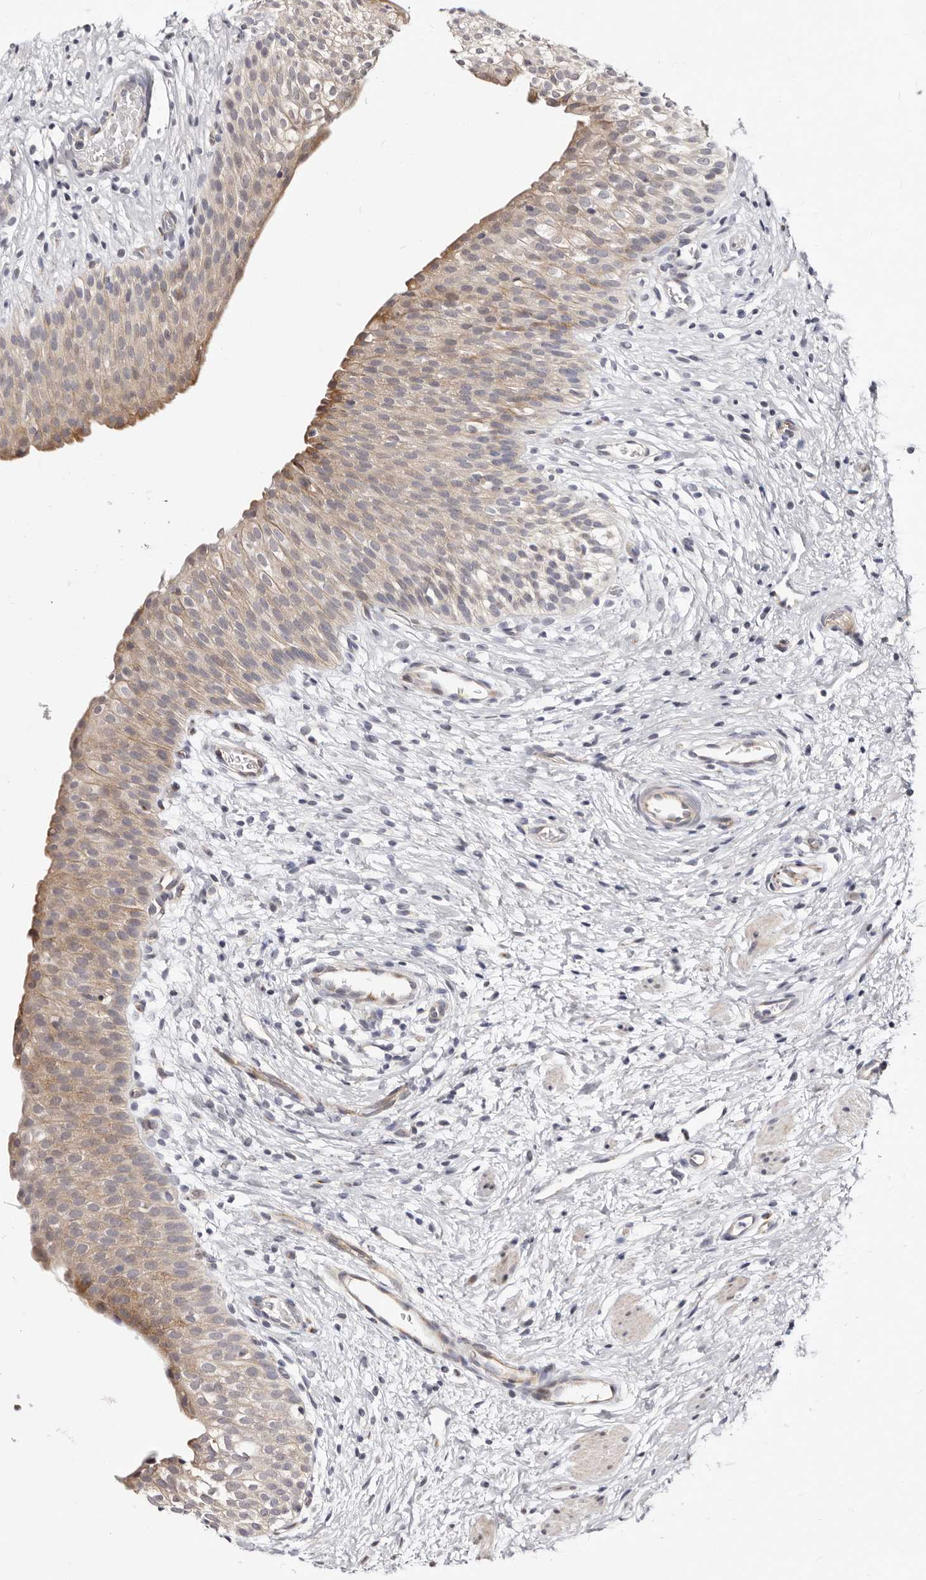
{"staining": {"intensity": "weak", "quantity": ">75%", "location": "cytoplasmic/membranous"}, "tissue": "urinary bladder", "cell_type": "Urothelial cells", "image_type": "normal", "snomed": [{"axis": "morphology", "description": "Normal tissue, NOS"}, {"axis": "topography", "description": "Urinary bladder"}], "caption": "Brown immunohistochemical staining in normal human urinary bladder shows weak cytoplasmic/membranous positivity in approximately >75% of urothelial cells.", "gene": "KLHL4", "patient": {"sex": "male", "age": 1}}